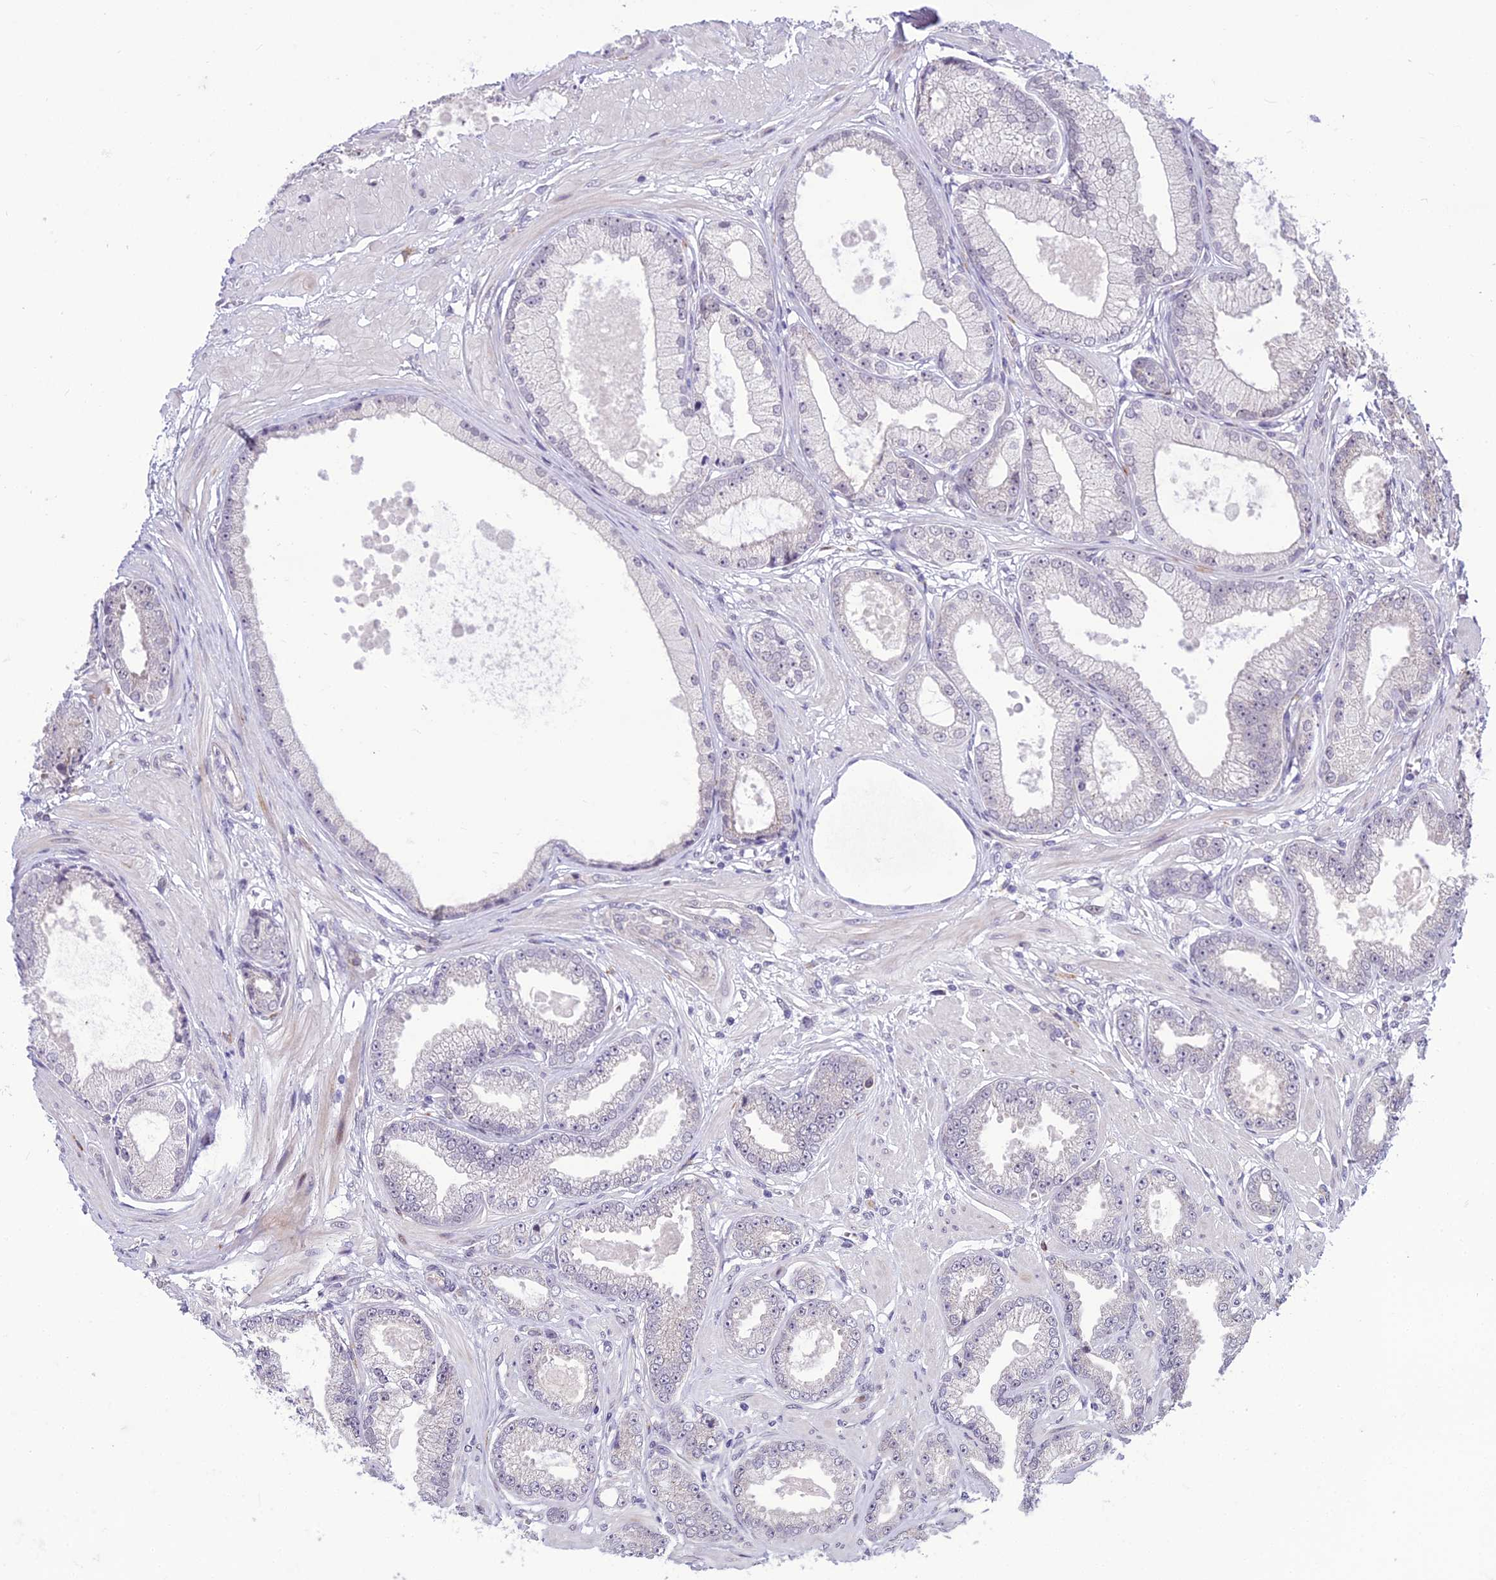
{"staining": {"intensity": "negative", "quantity": "none", "location": "none"}, "tissue": "prostate cancer", "cell_type": "Tumor cells", "image_type": "cancer", "snomed": [{"axis": "morphology", "description": "Adenocarcinoma, Low grade"}, {"axis": "topography", "description": "Prostate"}], "caption": "There is no significant expression in tumor cells of prostate adenocarcinoma (low-grade).", "gene": "FBRS", "patient": {"sex": "male", "age": 64}}